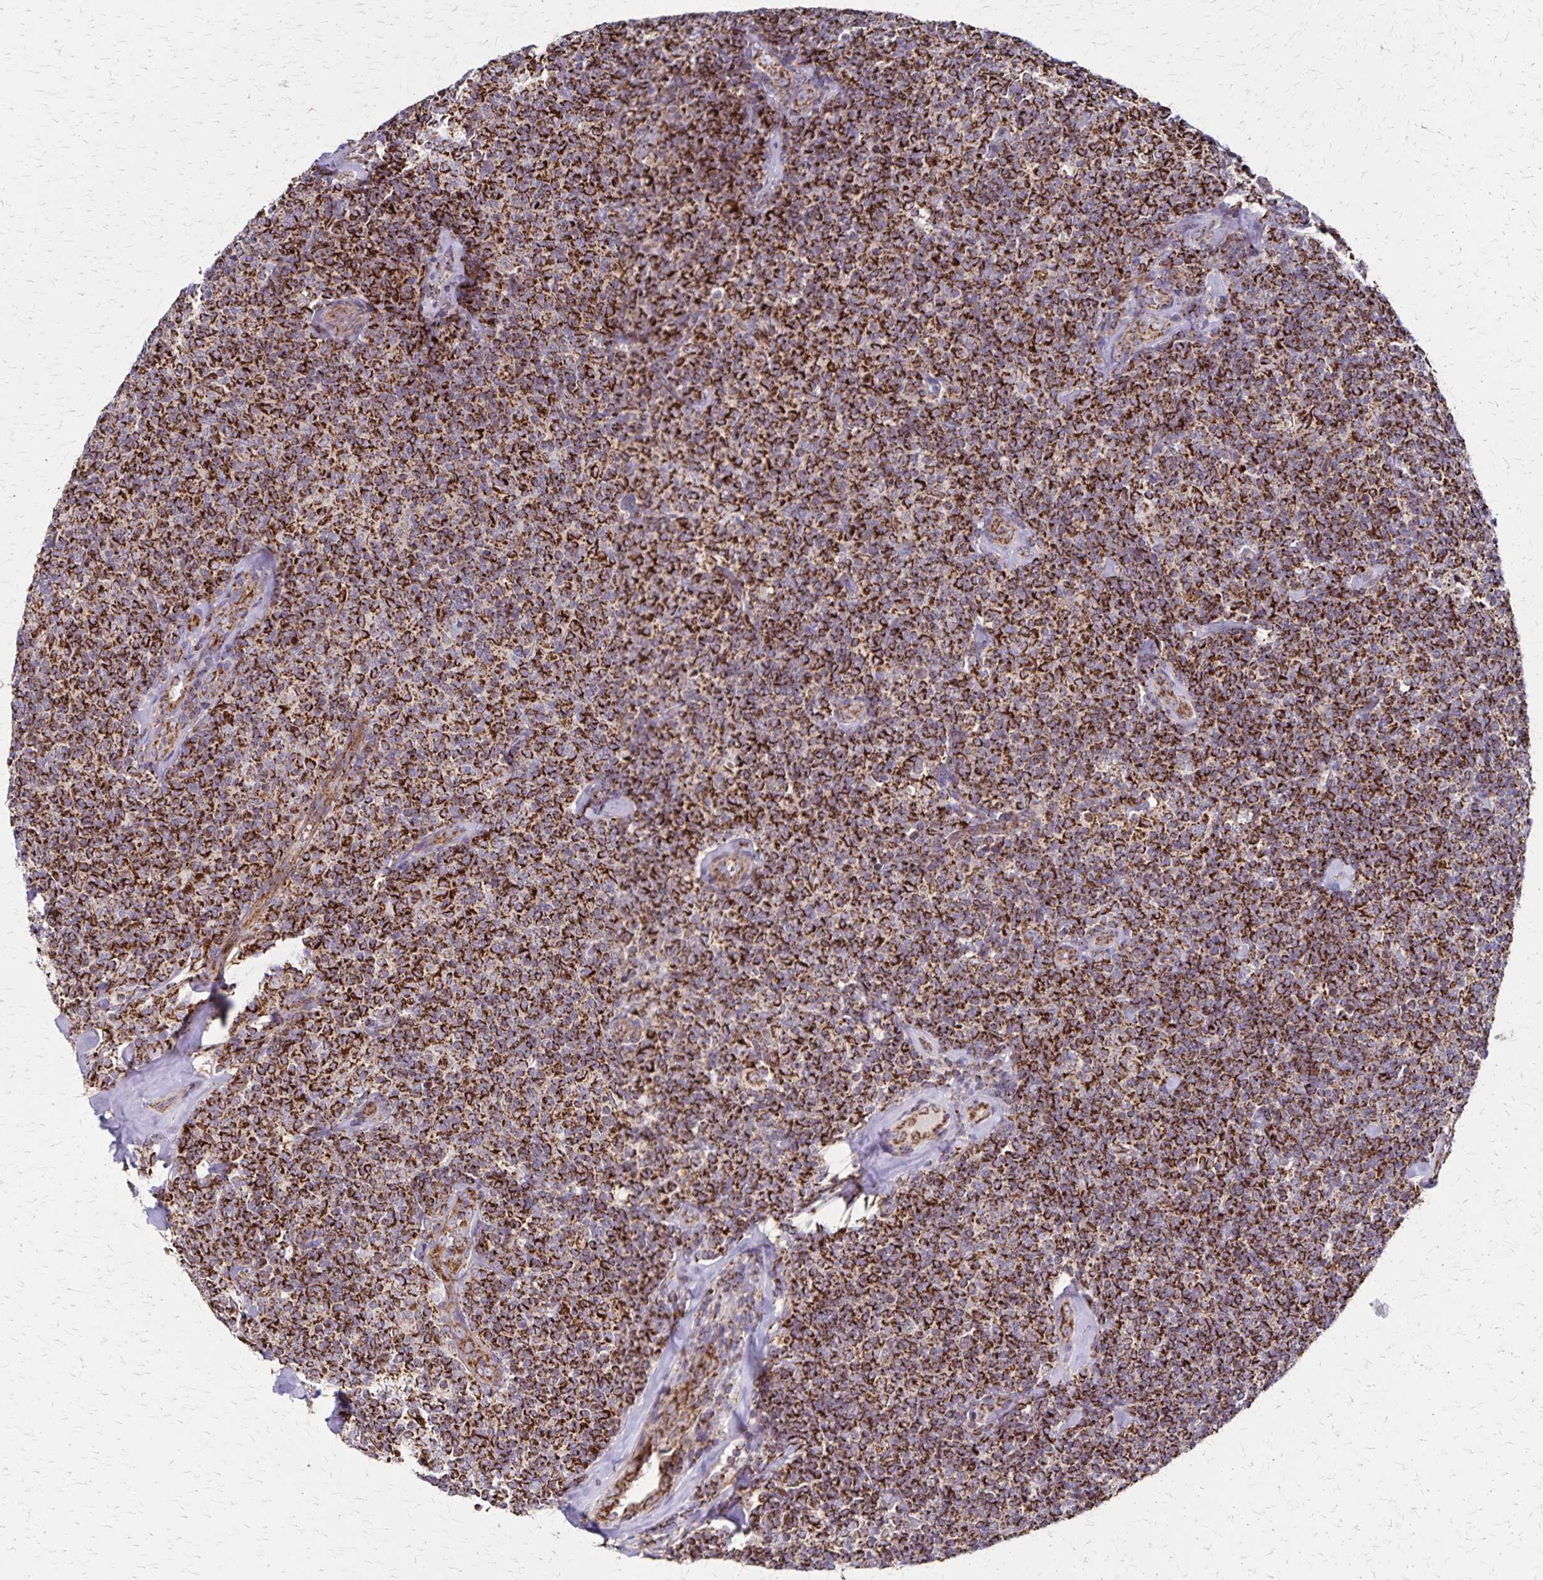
{"staining": {"intensity": "strong", "quantity": ">75%", "location": "cytoplasmic/membranous"}, "tissue": "lymphoma", "cell_type": "Tumor cells", "image_type": "cancer", "snomed": [{"axis": "morphology", "description": "Malignant lymphoma, non-Hodgkin's type, Low grade"}, {"axis": "topography", "description": "Lymph node"}], "caption": "Brown immunohistochemical staining in human malignant lymphoma, non-Hodgkin's type (low-grade) demonstrates strong cytoplasmic/membranous expression in about >75% of tumor cells.", "gene": "NFS1", "patient": {"sex": "female", "age": 56}}